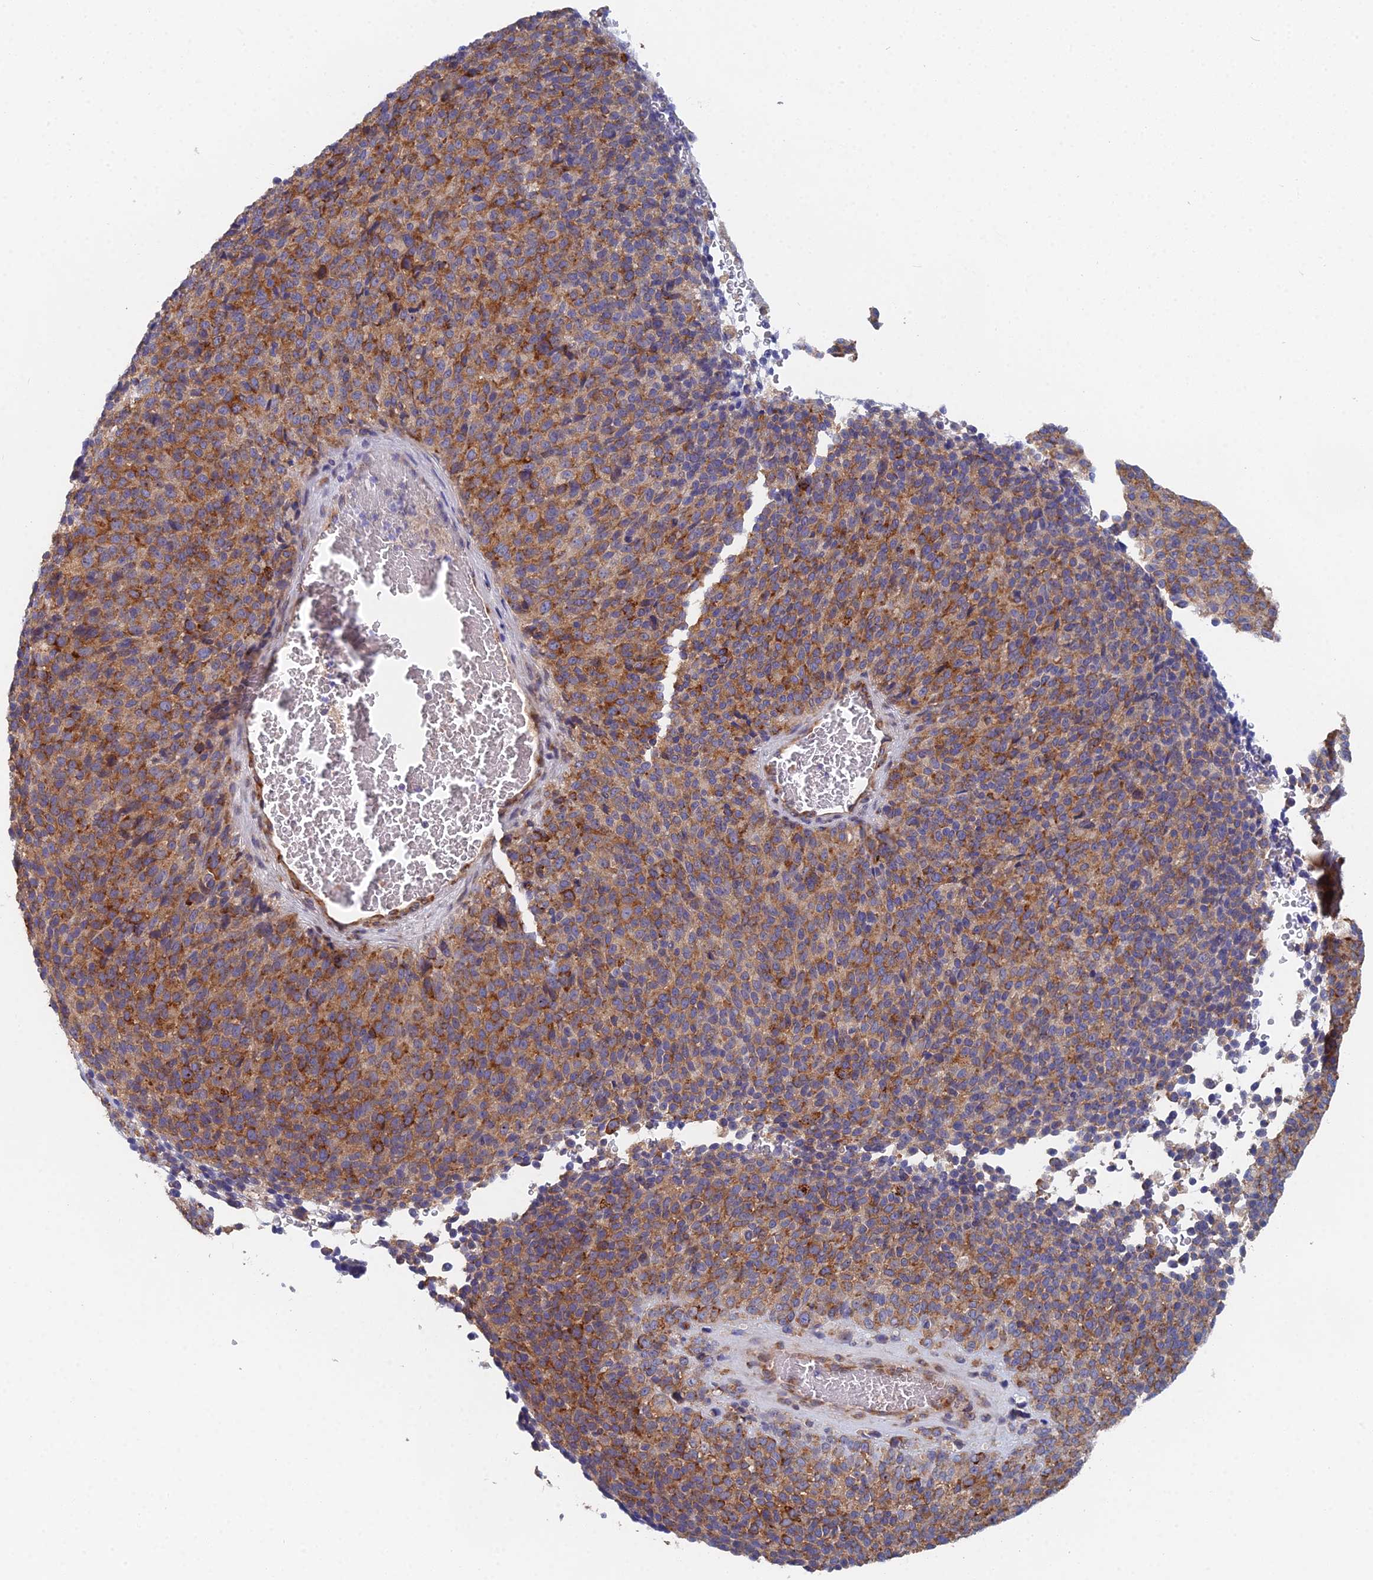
{"staining": {"intensity": "moderate", "quantity": ">75%", "location": "cytoplasmic/membranous"}, "tissue": "melanoma", "cell_type": "Tumor cells", "image_type": "cancer", "snomed": [{"axis": "morphology", "description": "Malignant melanoma, Metastatic site"}, {"axis": "topography", "description": "Brain"}], "caption": "Protein staining of malignant melanoma (metastatic site) tissue displays moderate cytoplasmic/membranous staining in about >75% of tumor cells. Immunohistochemistry stains the protein of interest in brown and the nuclei are stained blue.", "gene": "ELOF1", "patient": {"sex": "female", "age": 56}}